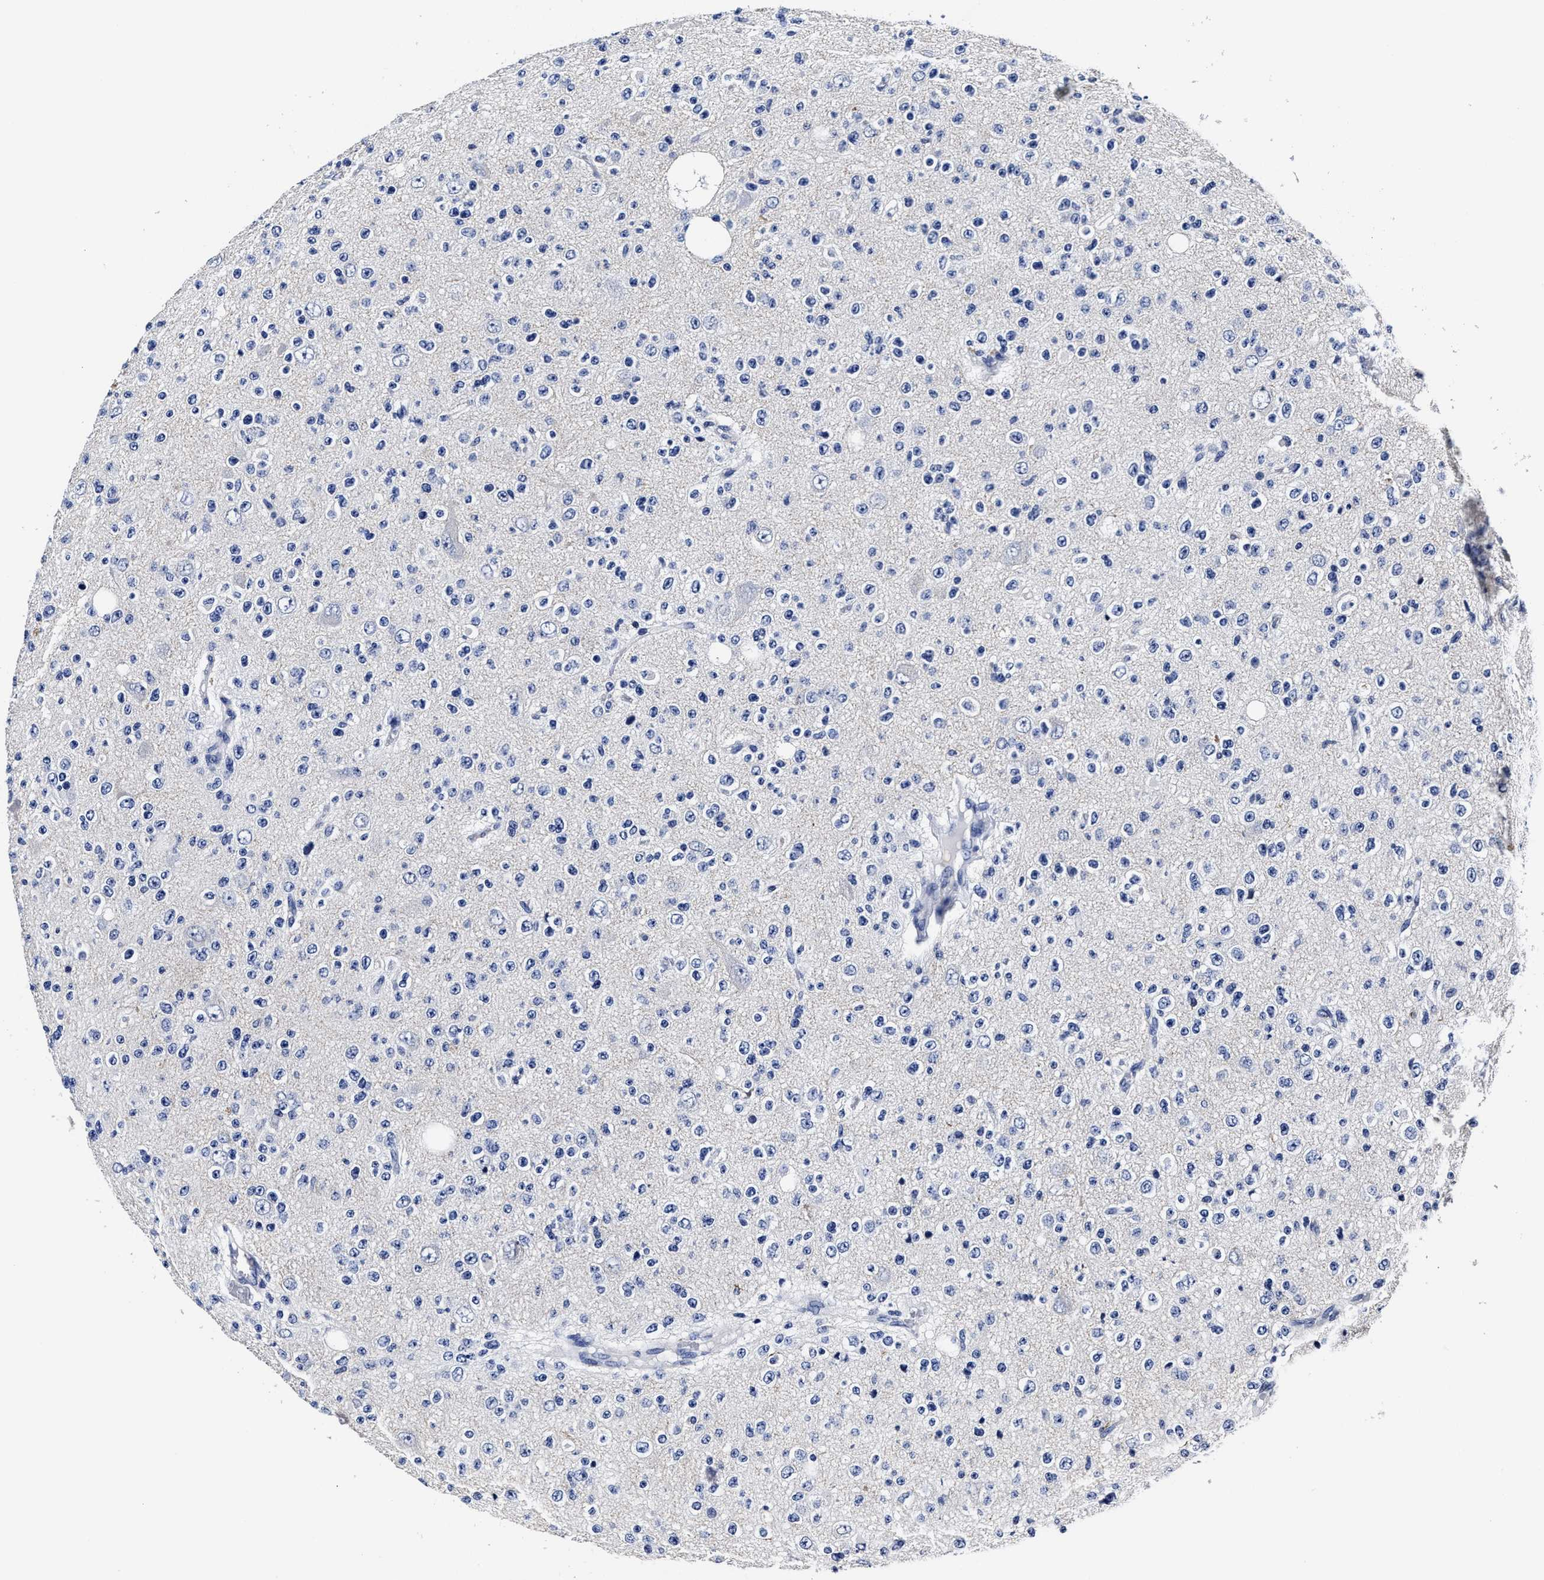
{"staining": {"intensity": "negative", "quantity": "none", "location": "none"}, "tissue": "glioma", "cell_type": "Tumor cells", "image_type": "cancer", "snomed": [{"axis": "morphology", "description": "Glioma, malignant, High grade"}, {"axis": "topography", "description": "pancreas cauda"}], "caption": "Tumor cells show no significant positivity in glioma. Nuclei are stained in blue.", "gene": "OLFML2A", "patient": {"sex": "male", "age": 60}}